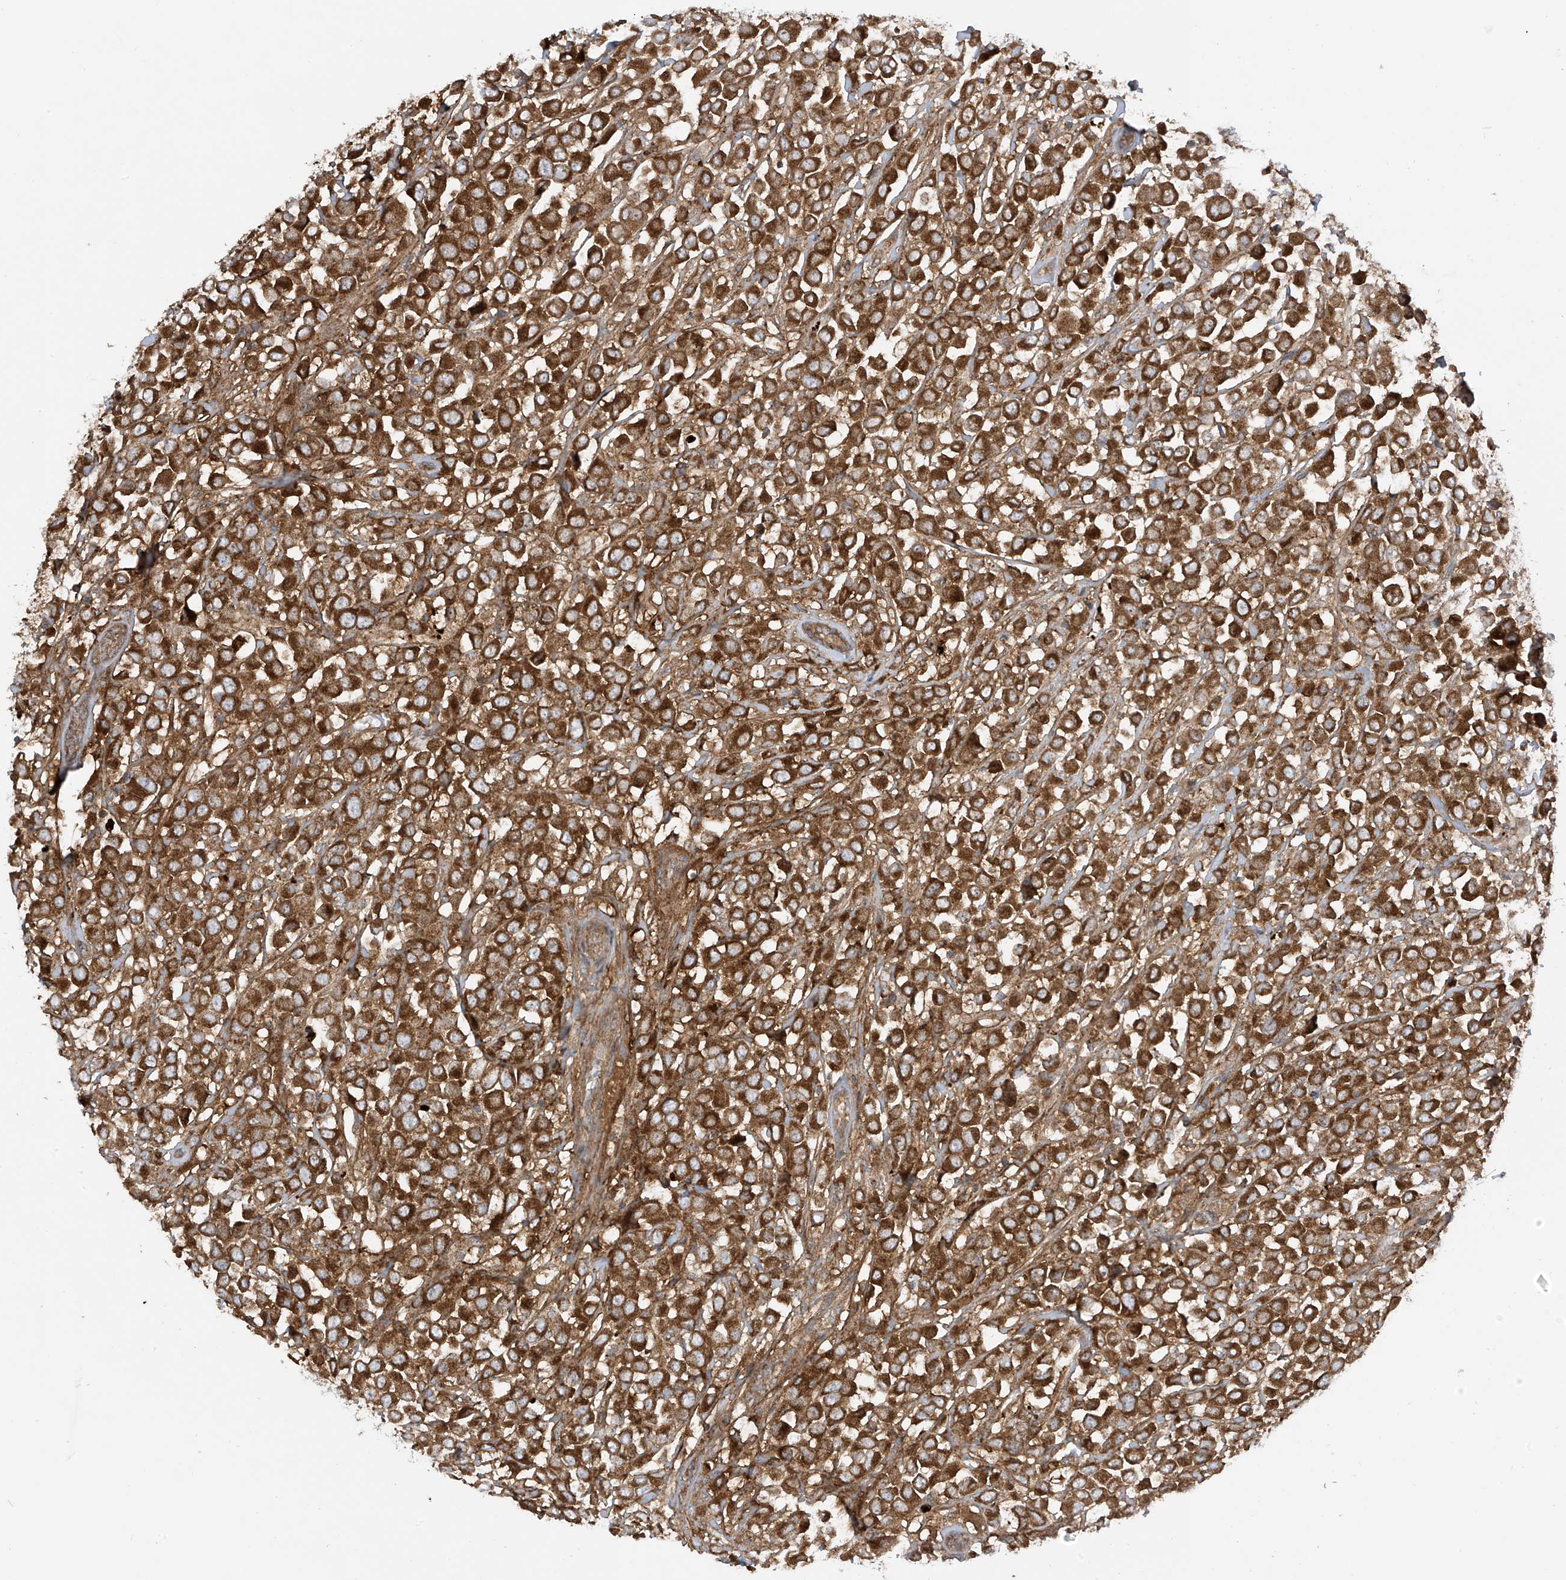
{"staining": {"intensity": "strong", "quantity": ">75%", "location": "cytoplasmic/membranous"}, "tissue": "breast cancer", "cell_type": "Tumor cells", "image_type": "cancer", "snomed": [{"axis": "morphology", "description": "Duct carcinoma"}, {"axis": "topography", "description": "Breast"}], "caption": "Breast cancer (intraductal carcinoma) tissue reveals strong cytoplasmic/membranous positivity in approximately >75% of tumor cells, visualized by immunohistochemistry.", "gene": "REPS1", "patient": {"sex": "female", "age": 61}}